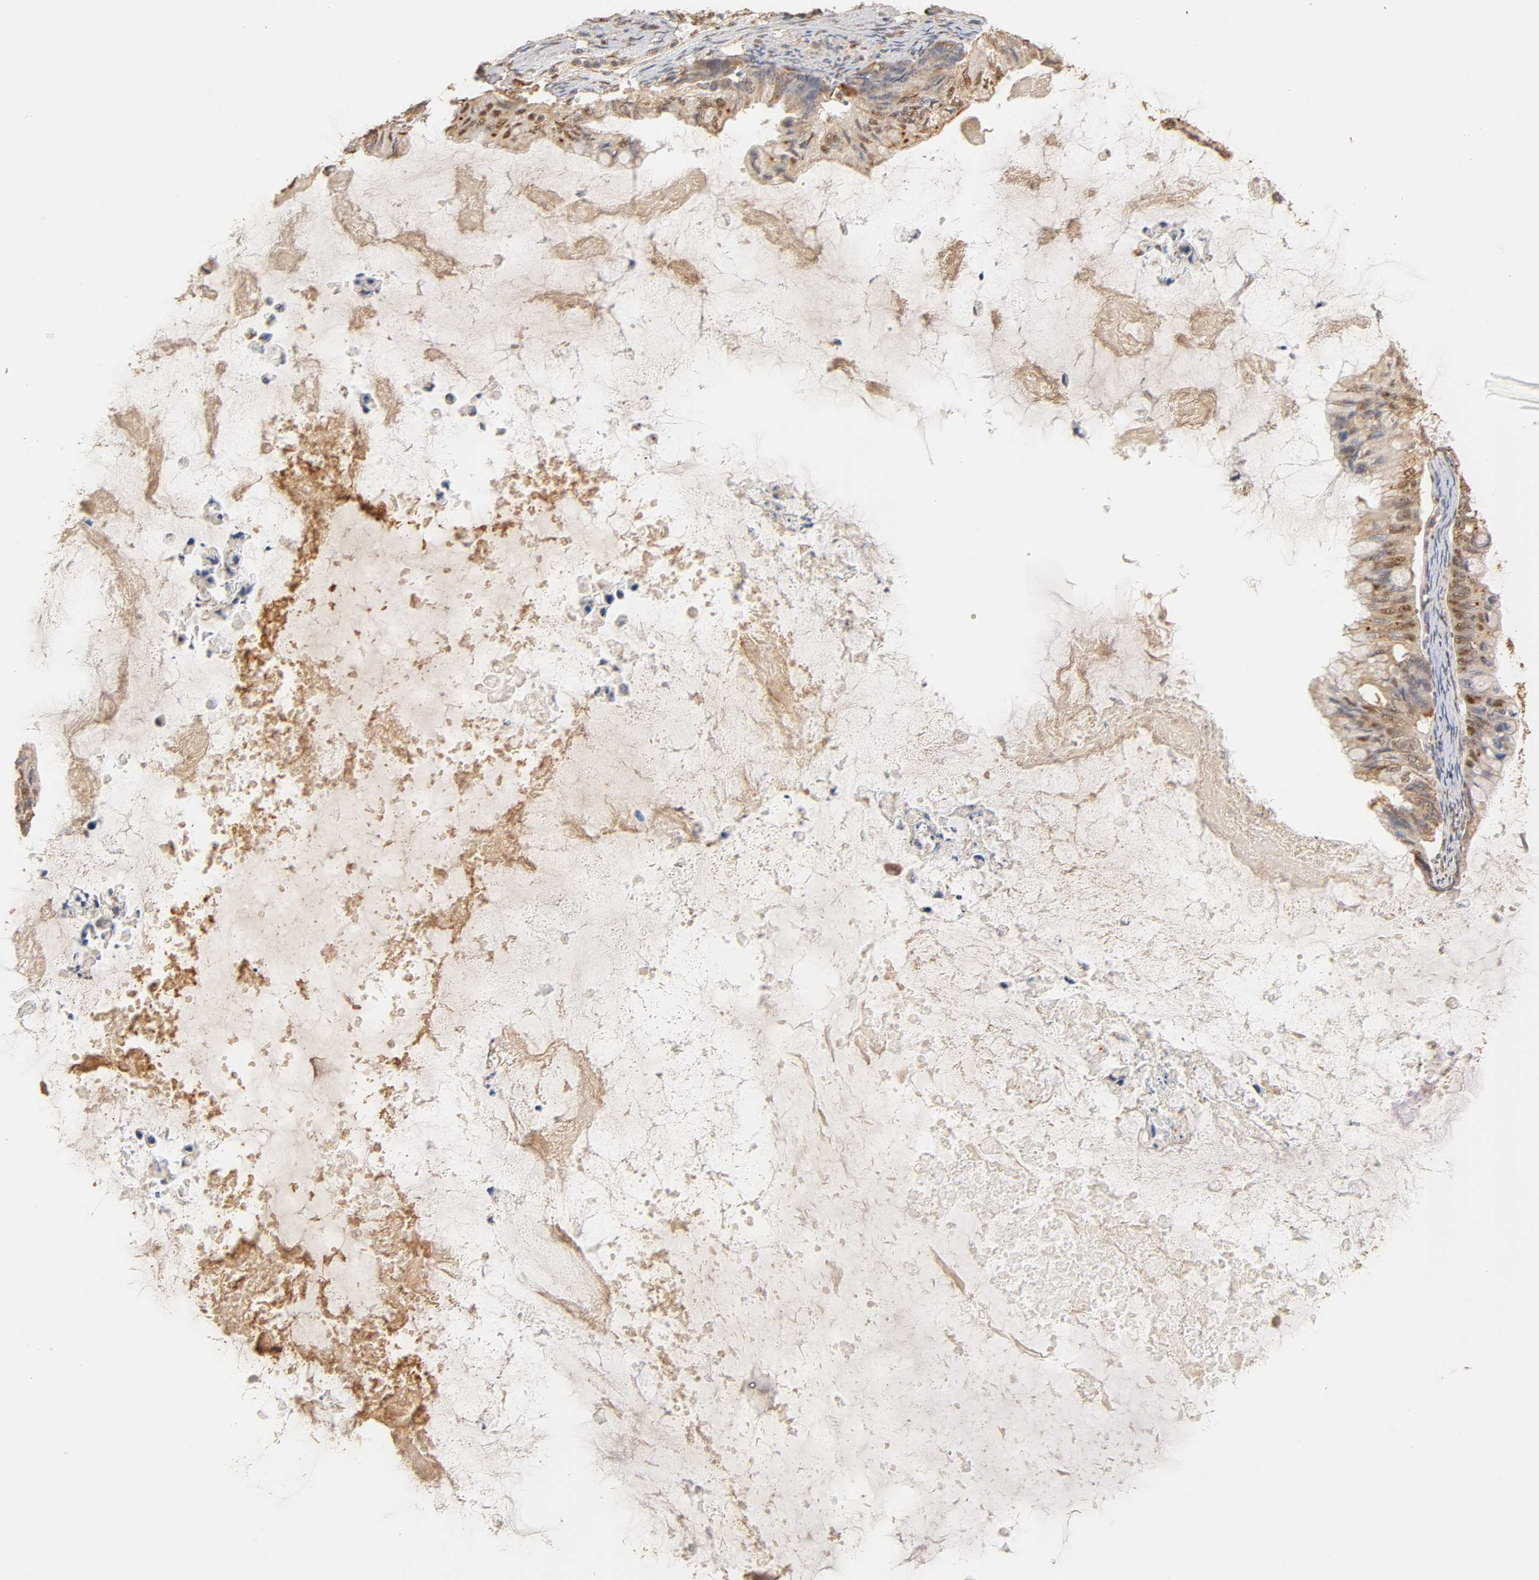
{"staining": {"intensity": "moderate", "quantity": "25%-75%", "location": "cytoplasmic/membranous"}, "tissue": "ovarian cancer", "cell_type": "Tumor cells", "image_type": "cancer", "snomed": [{"axis": "morphology", "description": "Cystadenocarcinoma, mucinous, NOS"}, {"axis": "topography", "description": "Ovary"}], "caption": "Tumor cells display moderate cytoplasmic/membranous staining in about 25%-75% of cells in ovarian cancer.", "gene": "PKN1", "patient": {"sex": "female", "age": 80}}